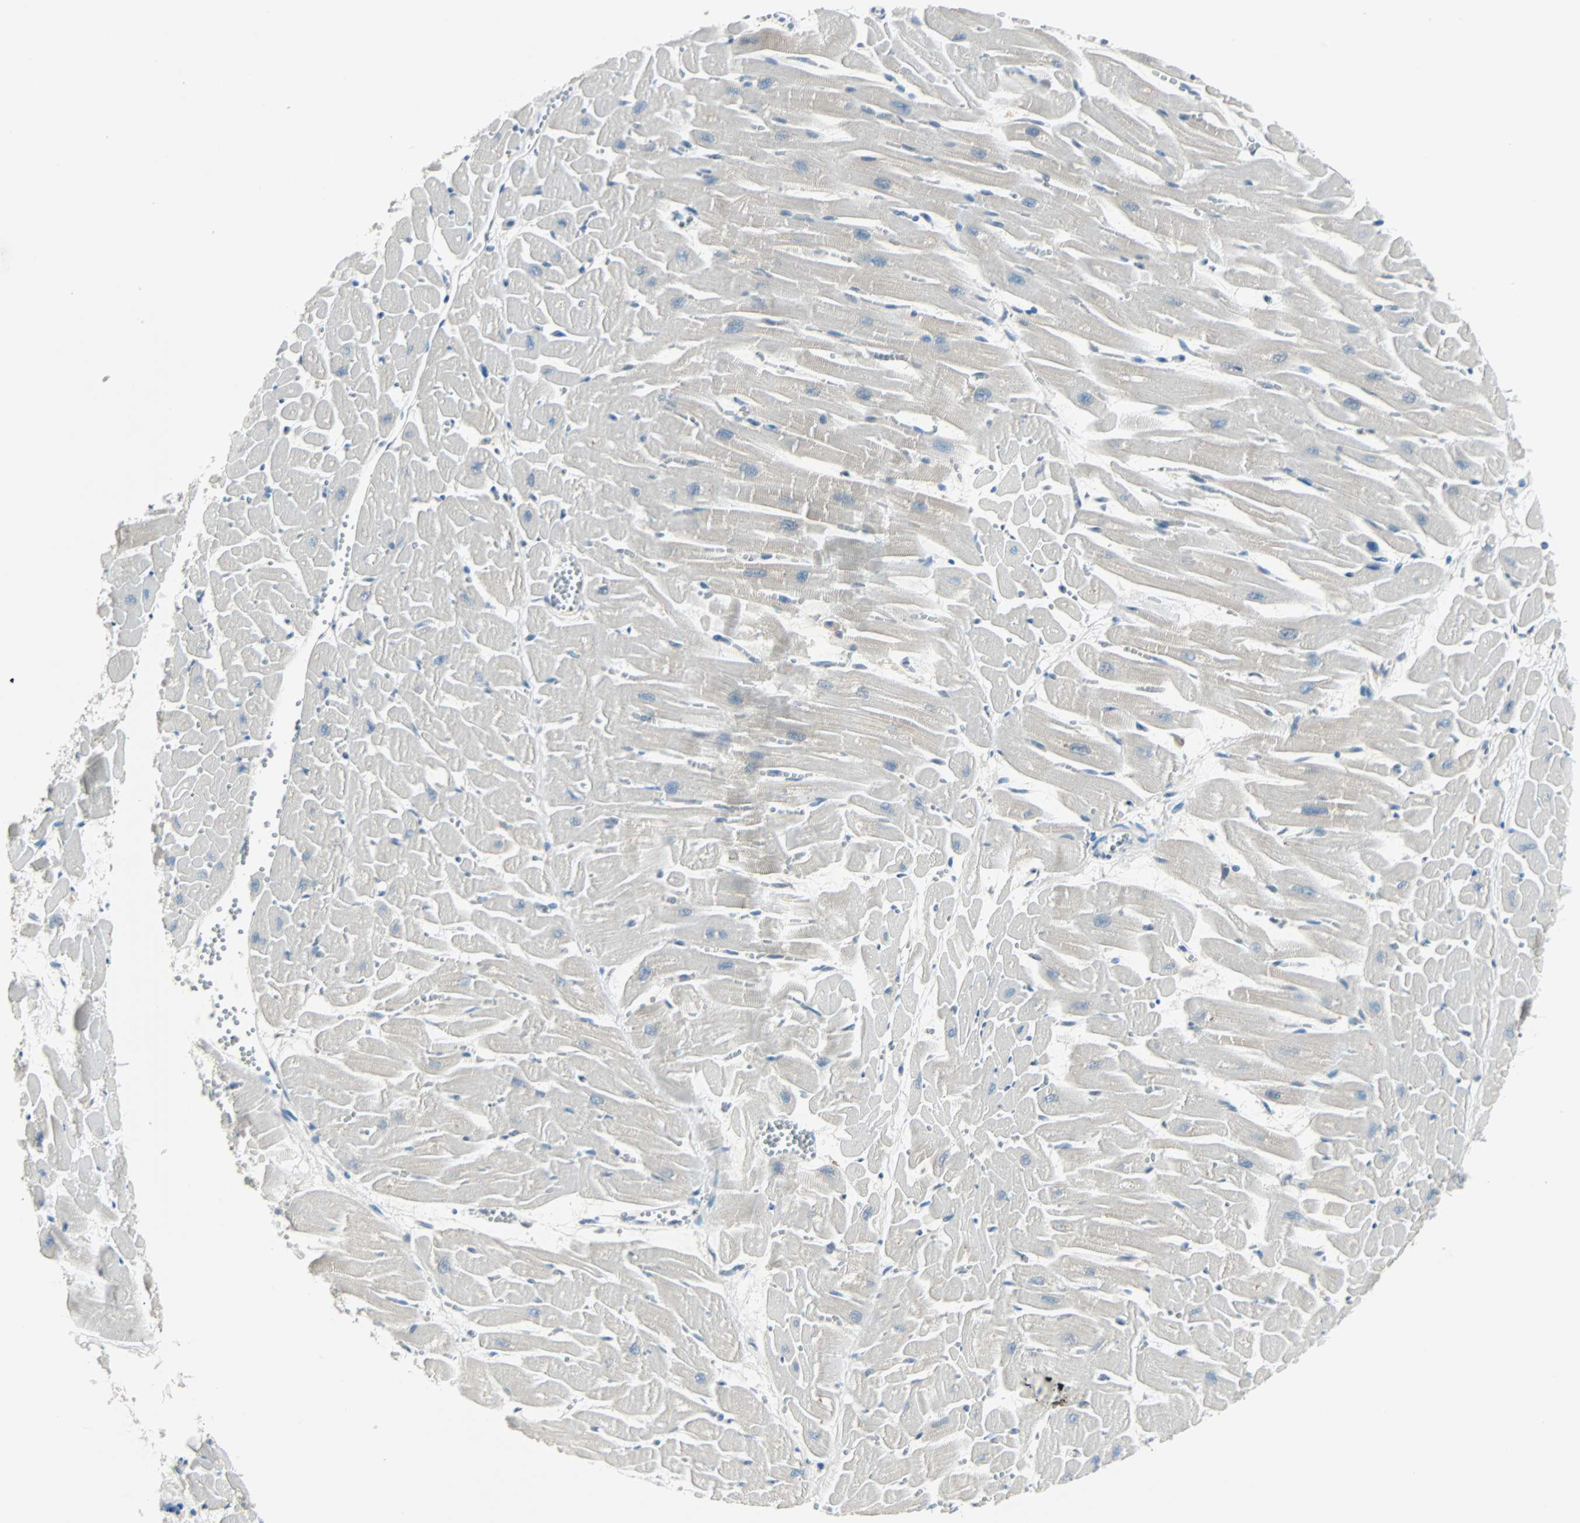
{"staining": {"intensity": "negative", "quantity": "none", "location": "none"}, "tissue": "heart muscle", "cell_type": "Cardiomyocytes", "image_type": "normal", "snomed": [{"axis": "morphology", "description": "Normal tissue, NOS"}, {"axis": "topography", "description": "Heart"}], "caption": "A micrograph of human heart muscle is negative for staining in cardiomyocytes.", "gene": "SMIM8", "patient": {"sex": "female", "age": 19}}